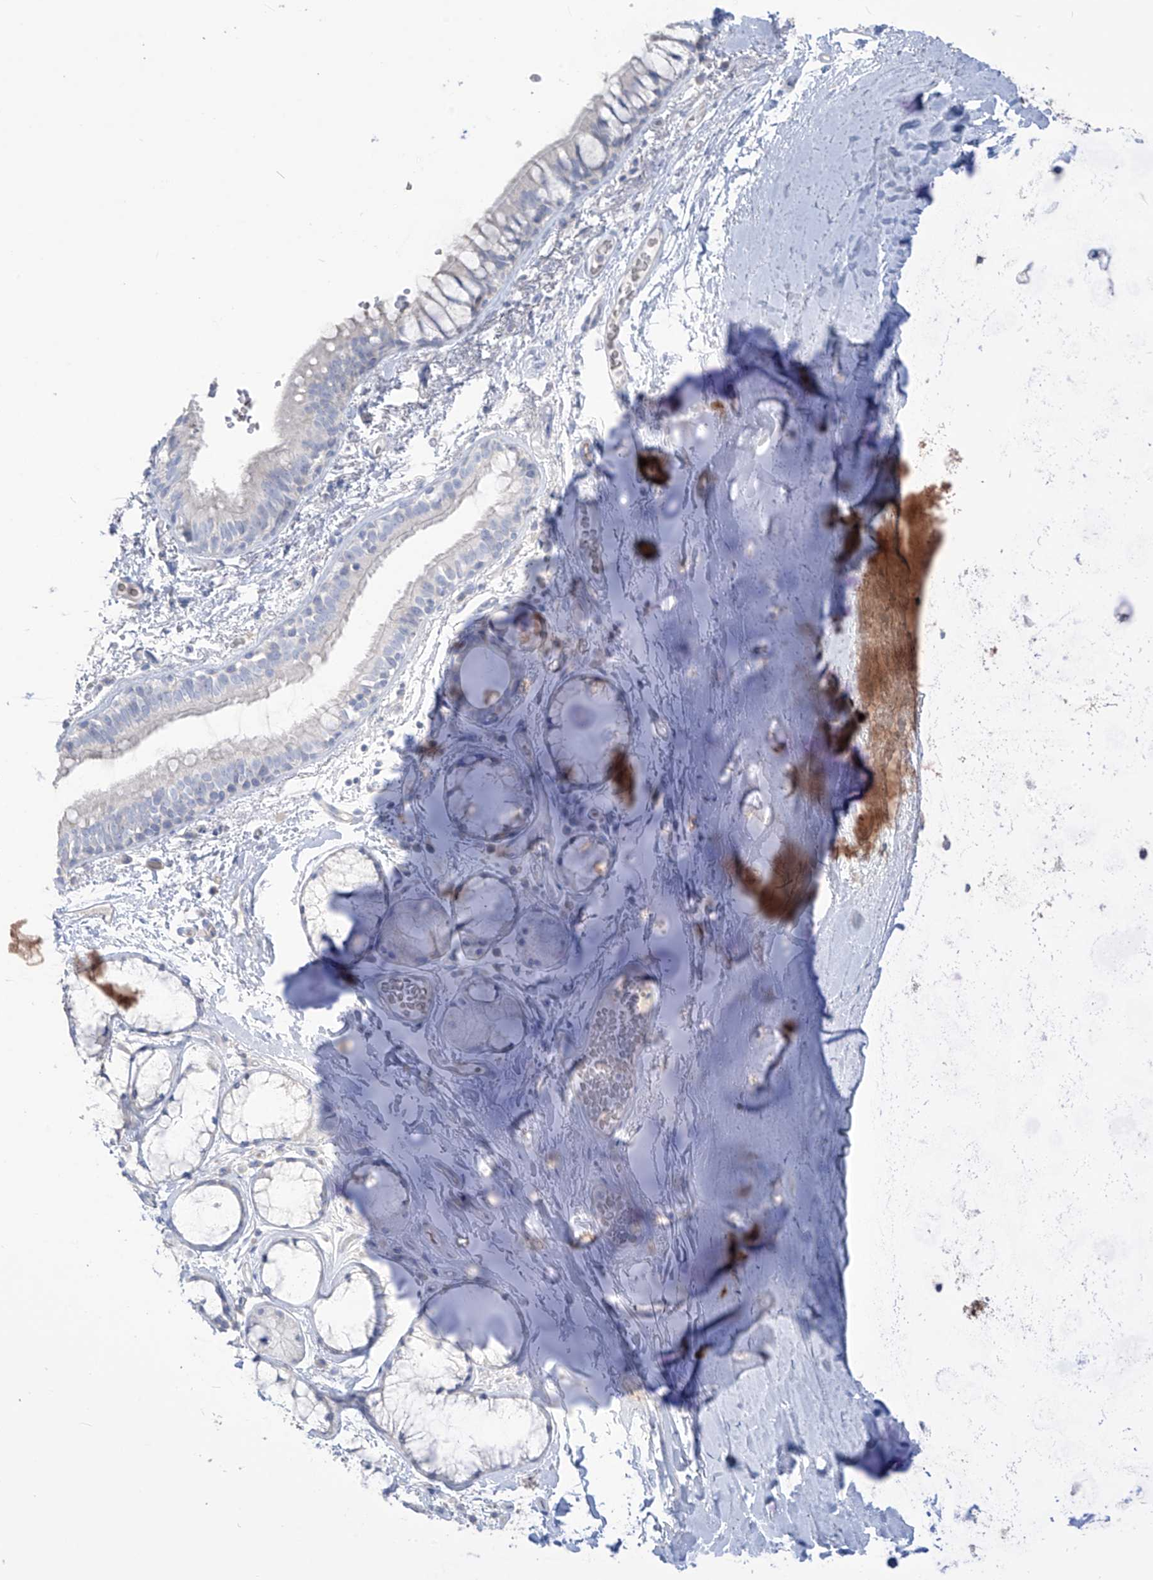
{"staining": {"intensity": "negative", "quantity": "none", "location": "none"}, "tissue": "bronchus", "cell_type": "Respiratory epithelial cells", "image_type": "normal", "snomed": [{"axis": "morphology", "description": "Normal tissue, NOS"}, {"axis": "topography", "description": "Cartilage tissue"}, {"axis": "topography", "description": "Bronchus"}], "caption": "The immunohistochemistry (IHC) micrograph has no significant expression in respiratory epithelial cells of bronchus. (Brightfield microscopy of DAB (3,3'-diaminobenzidine) IHC at high magnification).", "gene": "ASPRV1", "patient": {"sex": "female", "age": 73}}